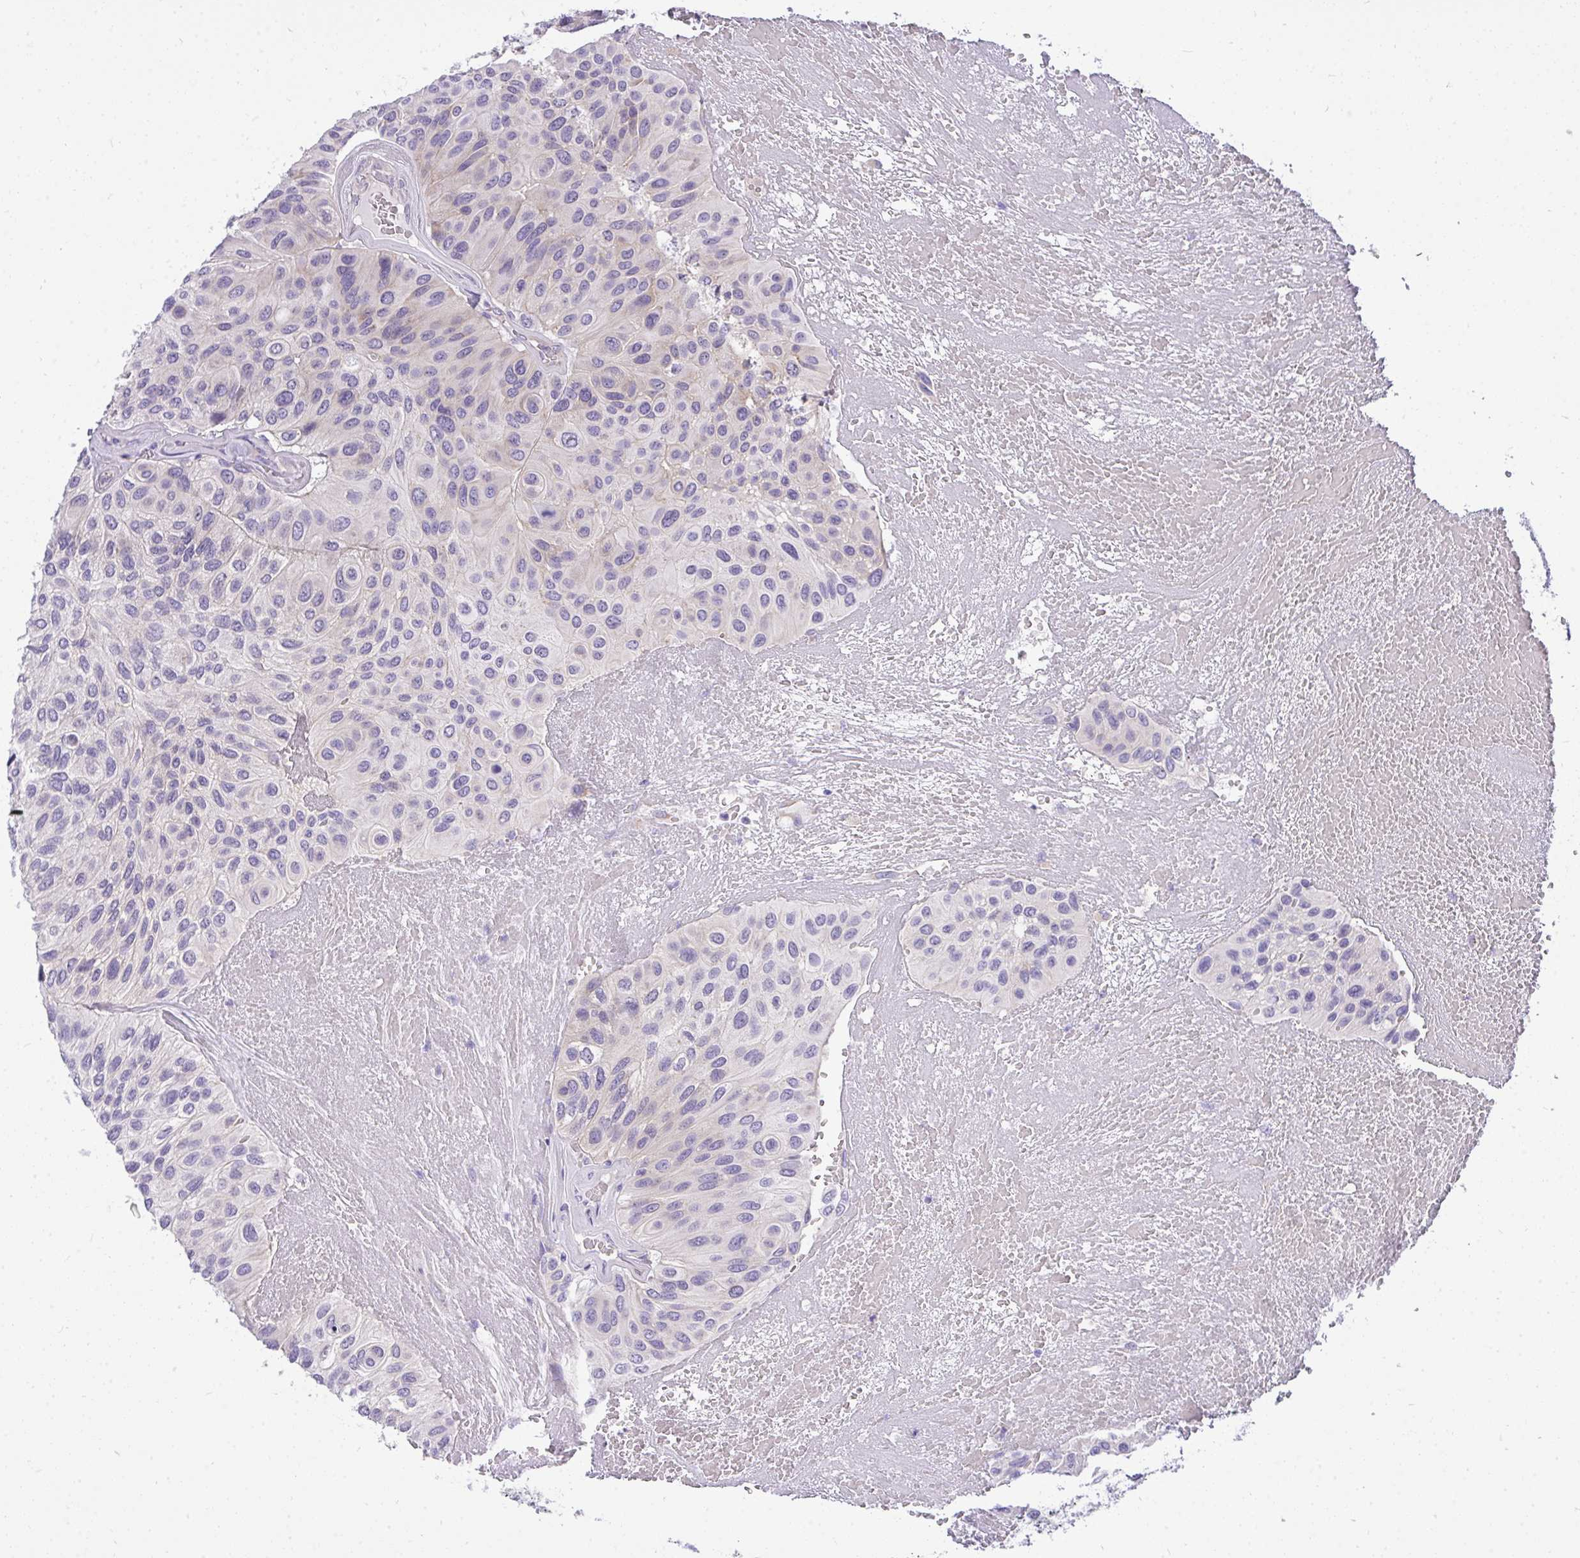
{"staining": {"intensity": "negative", "quantity": "none", "location": "none"}, "tissue": "urothelial cancer", "cell_type": "Tumor cells", "image_type": "cancer", "snomed": [{"axis": "morphology", "description": "Urothelial carcinoma, High grade"}, {"axis": "topography", "description": "Urinary bladder"}], "caption": "The photomicrograph displays no significant expression in tumor cells of high-grade urothelial carcinoma. (DAB (3,3'-diaminobenzidine) IHC, high magnification).", "gene": "VGLL3", "patient": {"sex": "male", "age": 66}}